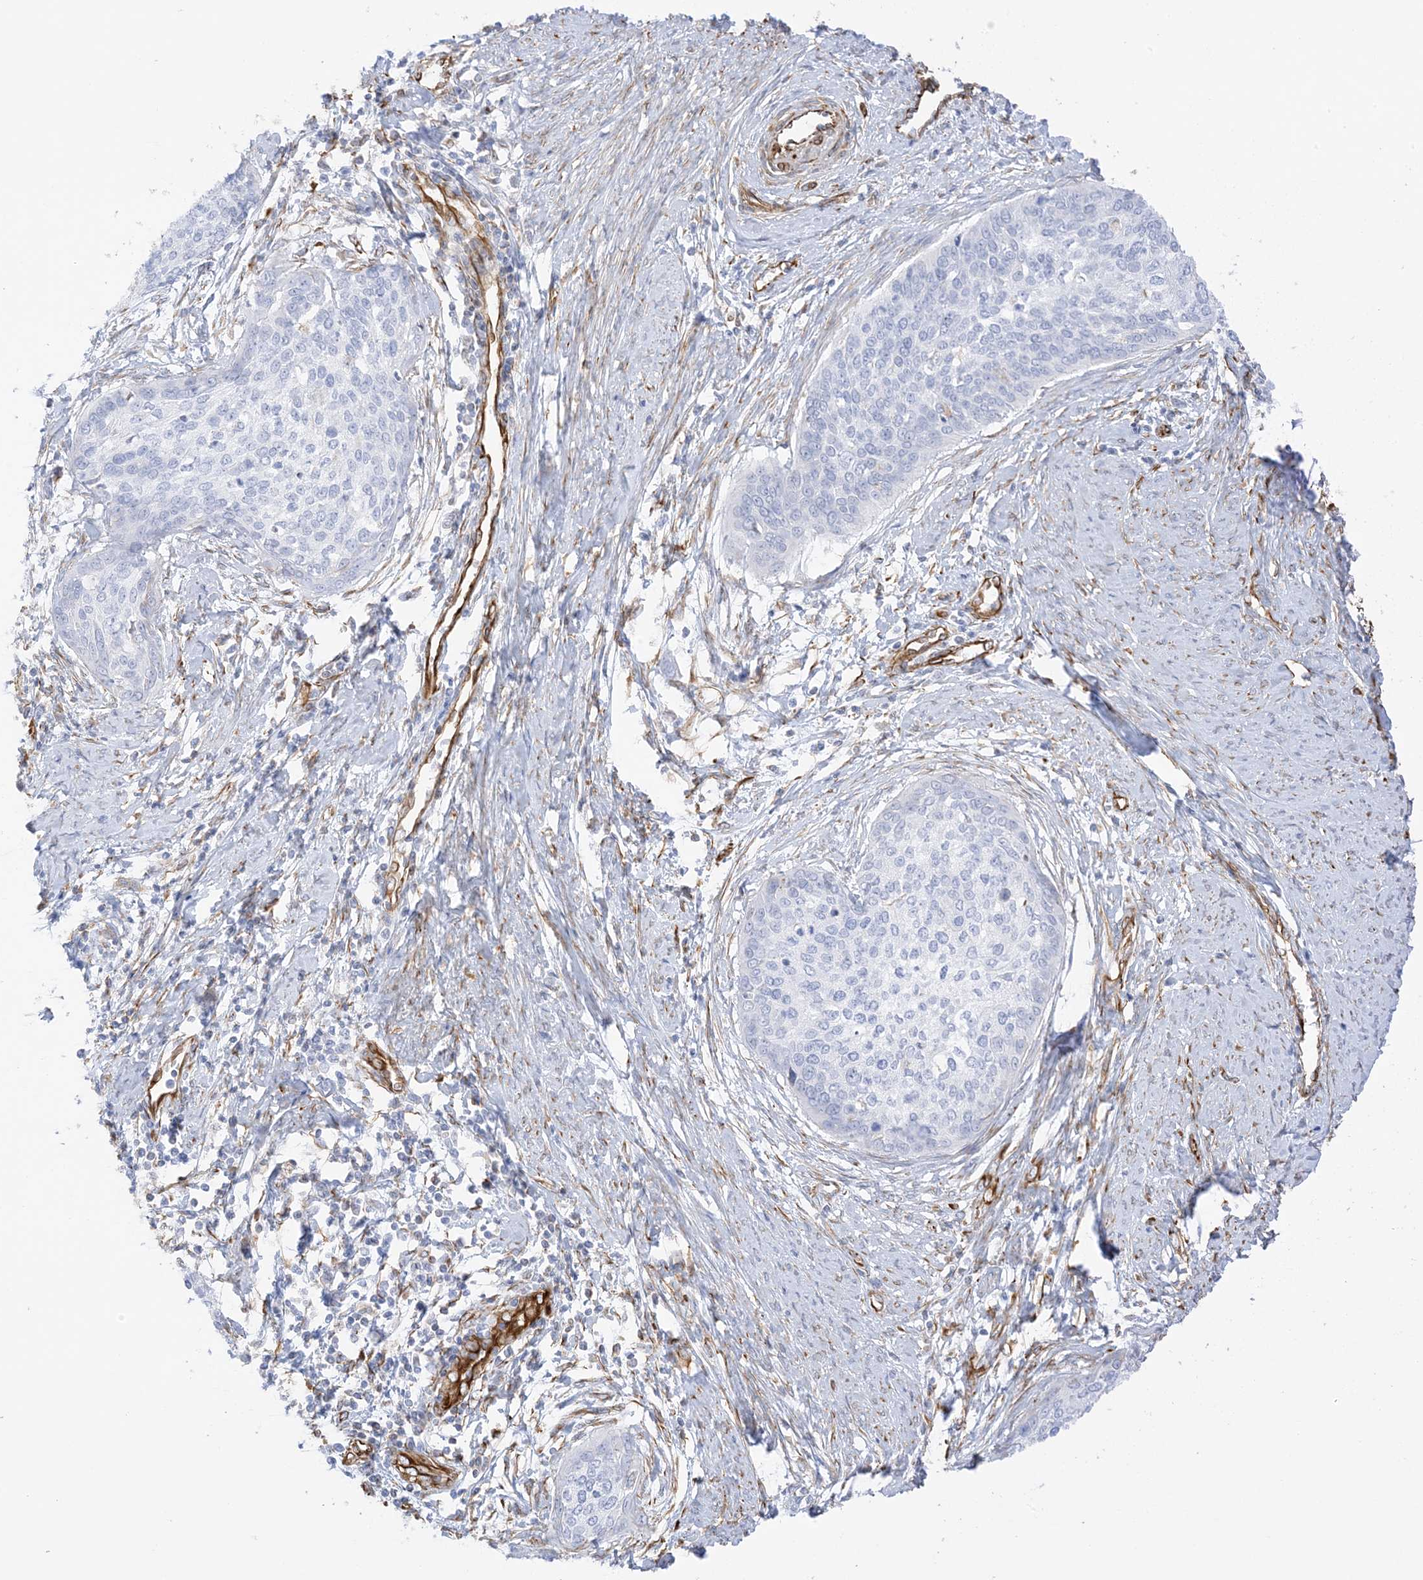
{"staining": {"intensity": "negative", "quantity": "none", "location": "none"}, "tissue": "cervical cancer", "cell_type": "Tumor cells", "image_type": "cancer", "snomed": [{"axis": "morphology", "description": "Squamous cell carcinoma, NOS"}, {"axis": "topography", "description": "Cervix"}], "caption": "This is an immunohistochemistry image of squamous cell carcinoma (cervical). There is no positivity in tumor cells.", "gene": "PID1", "patient": {"sex": "female", "age": 37}}